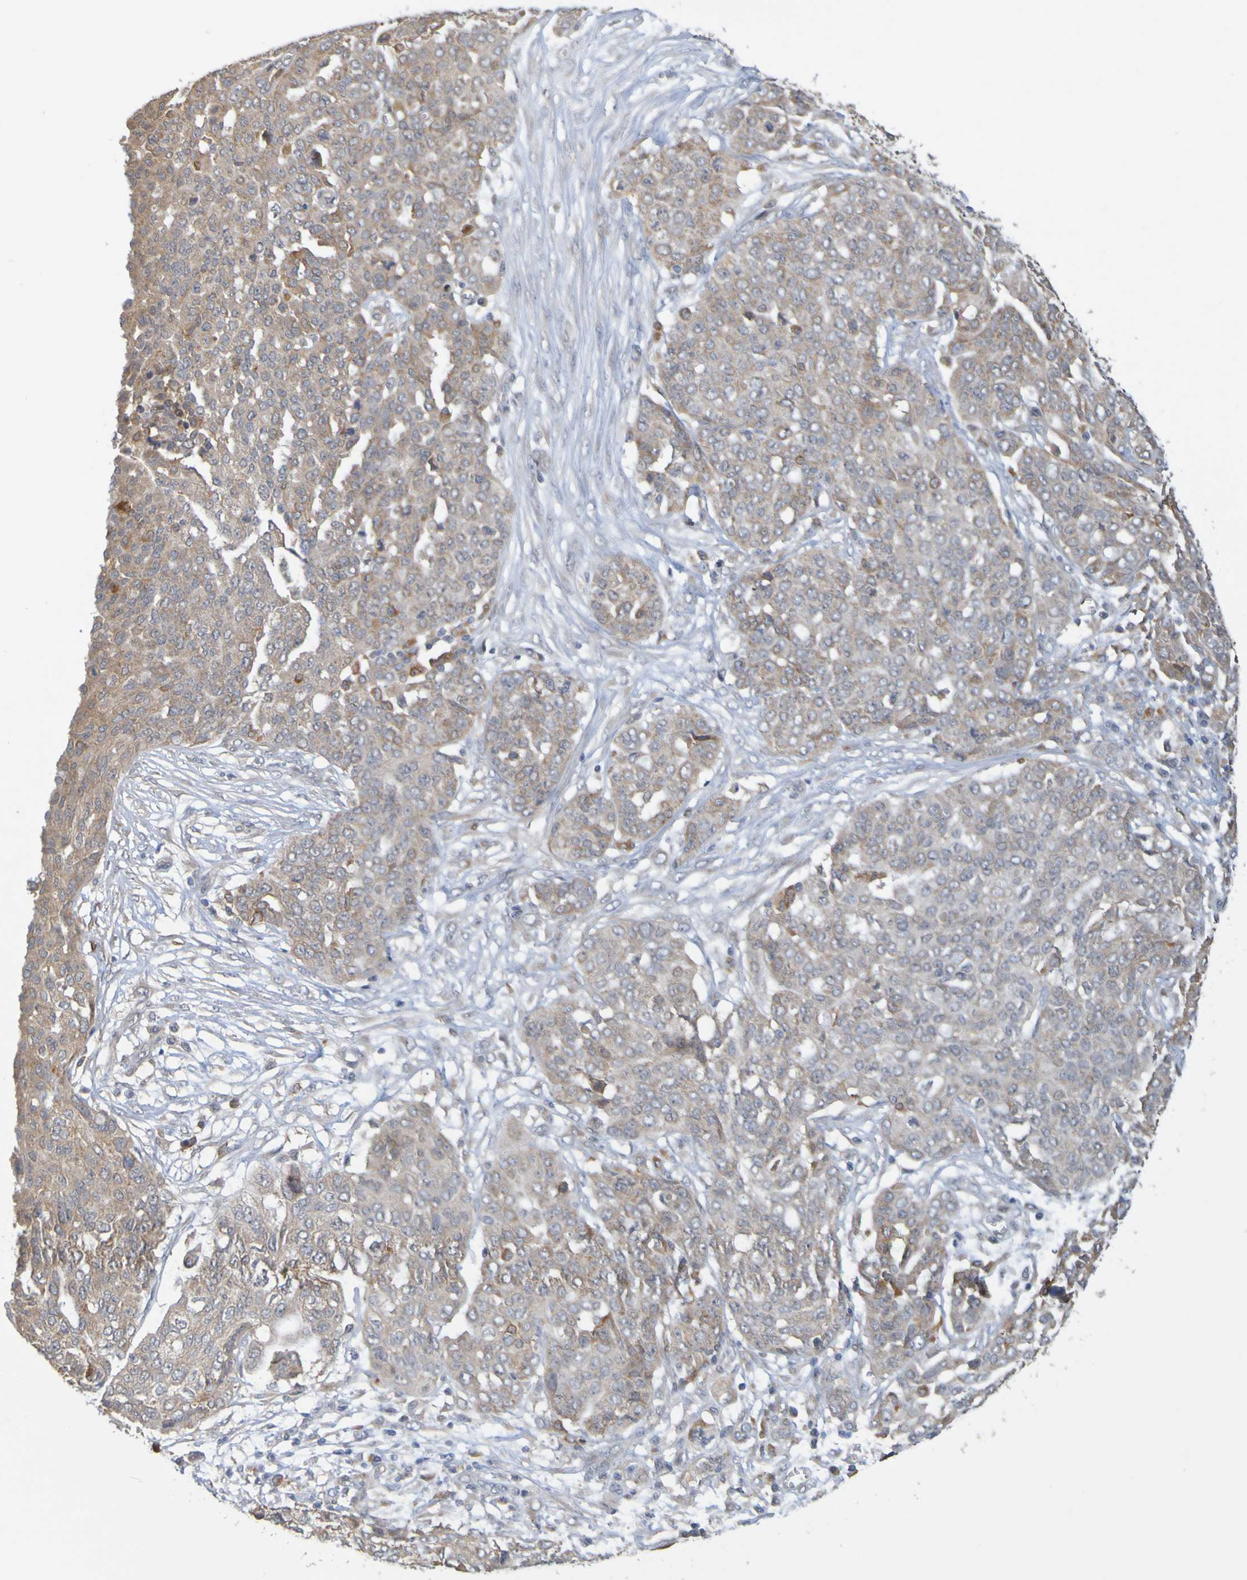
{"staining": {"intensity": "moderate", "quantity": "25%-75%", "location": "cytoplasmic/membranous"}, "tissue": "ovarian cancer", "cell_type": "Tumor cells", "image_type": "cancer", "snomed": [{"axis": "morphology", "description": "Cystadenocarcinoma, serous, NOS"}, {"axis": "topography", "description": "Soft tissue"}, {"axis": "topography", "description": "Ovary"}], "caption": "Immunohistochemical staining of ovarian cancer displays medium levels of moderate cytoplasmic/membranous protein expression in about 25%-75% of tumor cells.", "gene": "NAV2", "patient": {"sex": "female", "age": 57}}